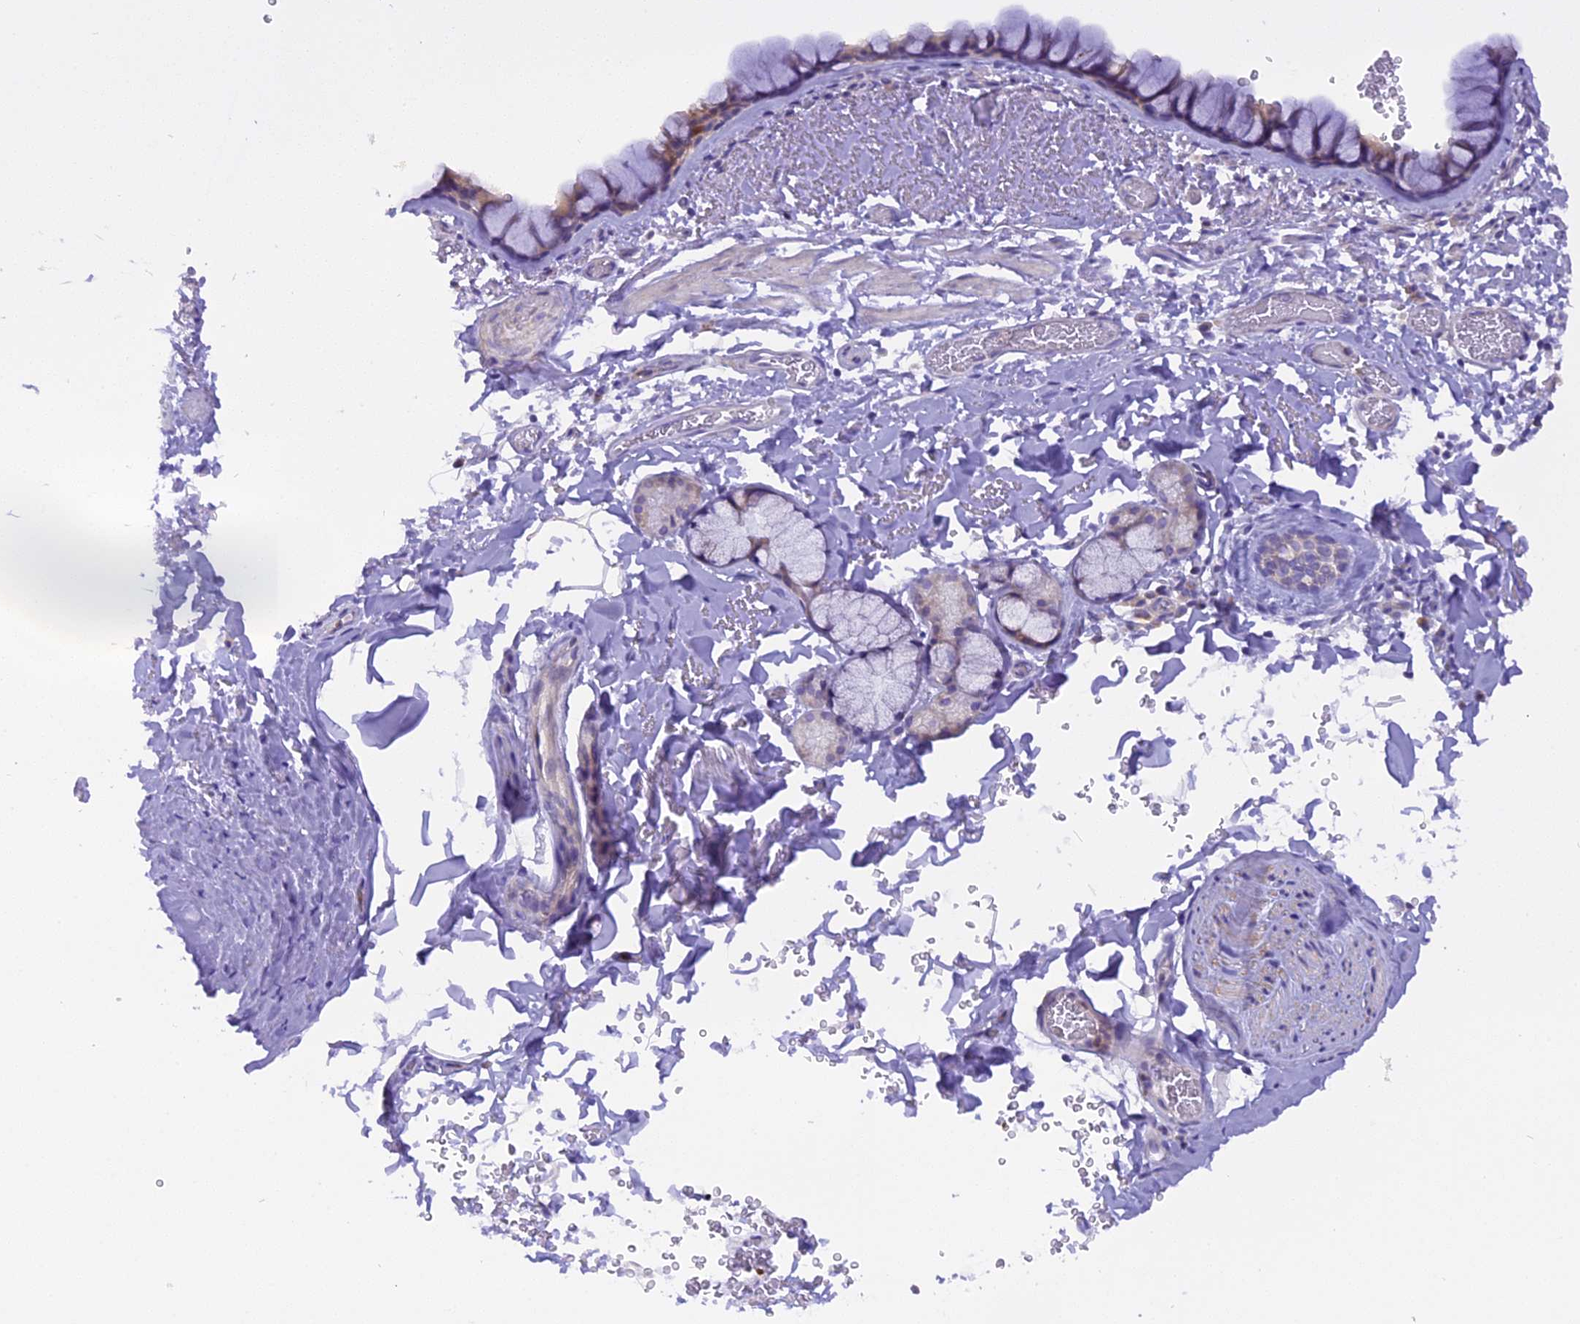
{"staining": {"intensity": "weak", "quantity": "25%-75%", "location": "cytoplasmic/membranous"}, "tissue": "bronchus", "cell_type": "Respiratory epithelial cells", "image_type": "normal", "snomed": [{"axis": "morphology", "description": "Normal tissue, NOS"}, {"axis": "topography", "description": "Bronchus"}], "caption": "Protein analysis of unremarkable bronchus reveals weak cytoplasmic/membranous expression in about 25%-75% of respiratory epithelial cells.", "gene": "TRIM3", "patient": {"sex": "male", "age": 65}}